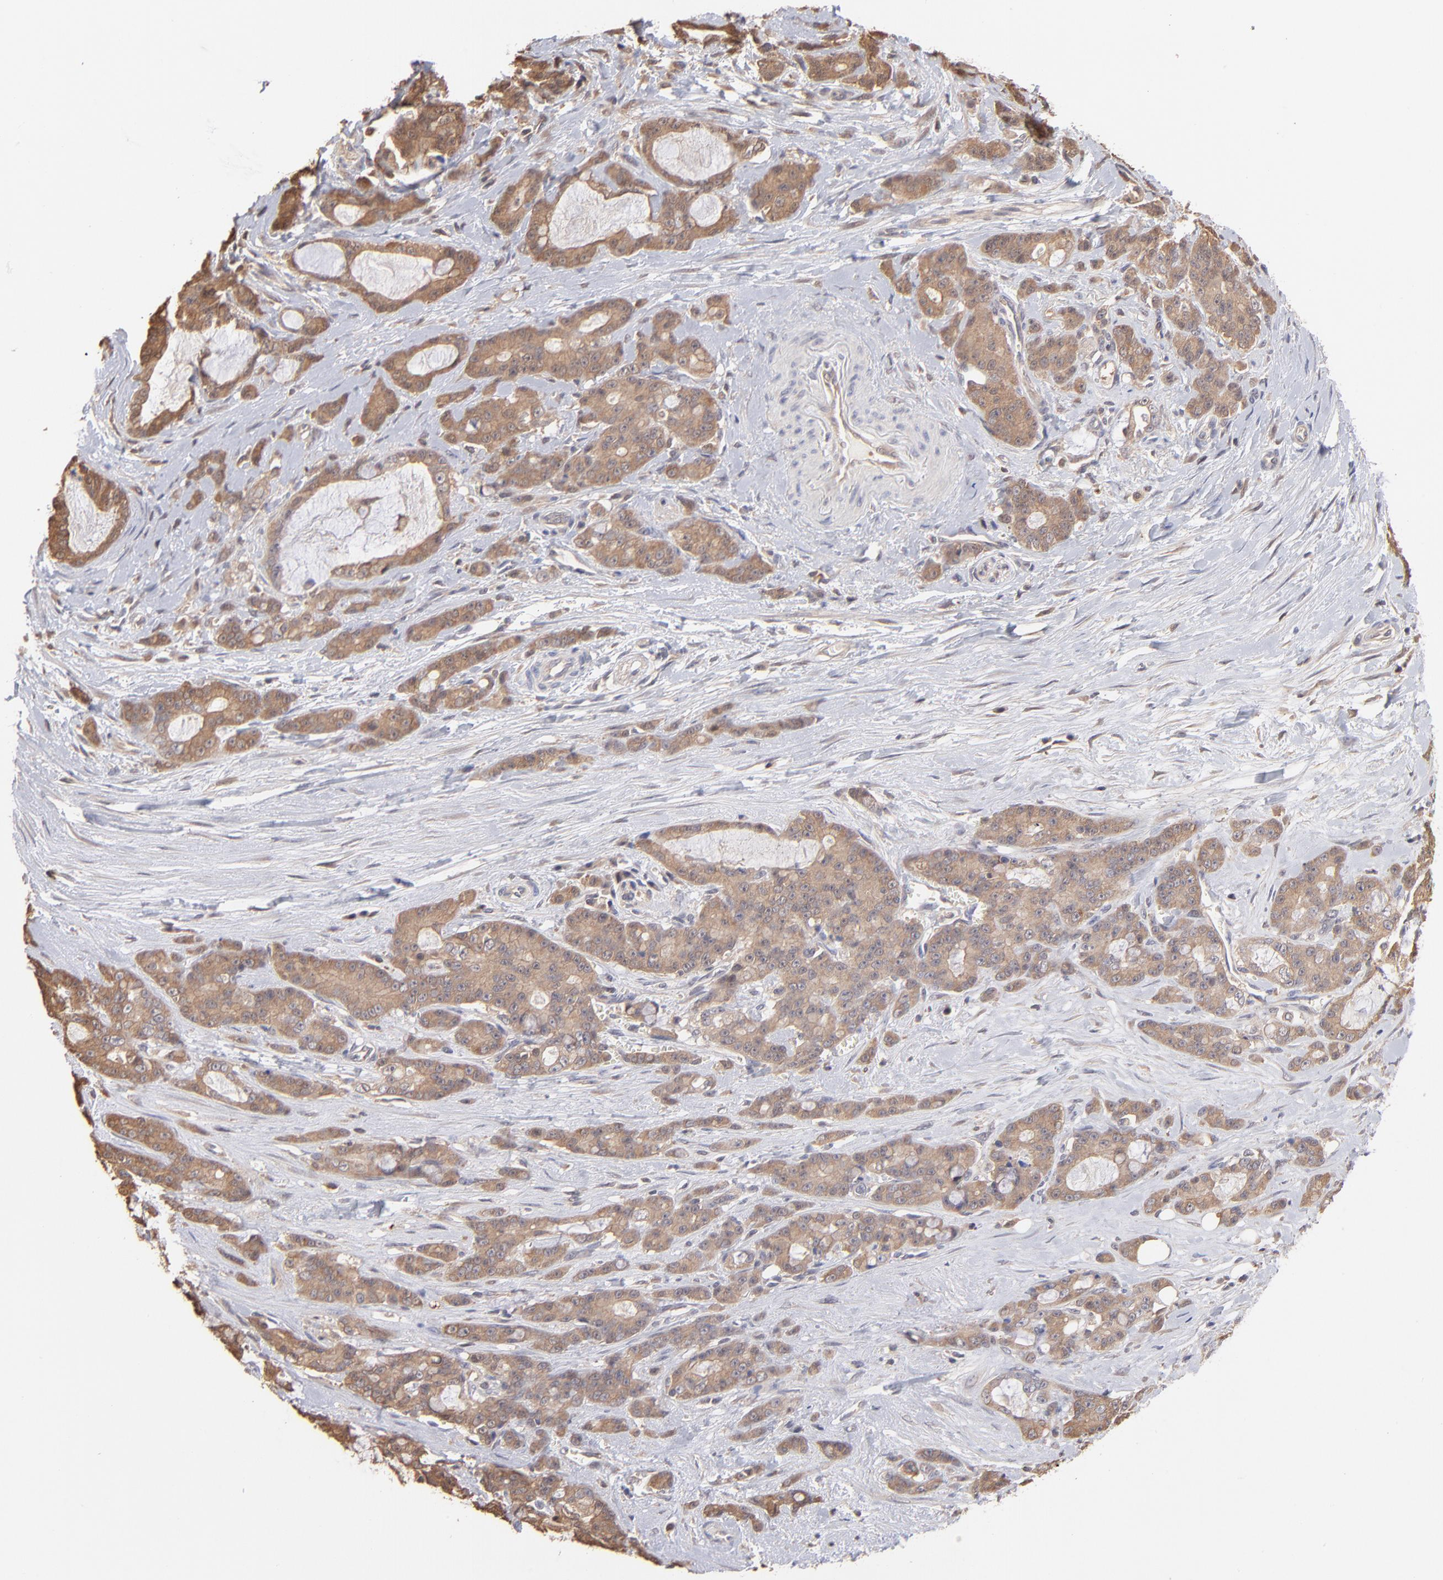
{"staining": {"intensity": "strong", "quantity": ">75%", "location": "cytoplasmic/membranous"}, "tissue": "pancreatic cancer", "cell_type": "Tumor cells", "image_type": "cancer", "snomed": [{"axis": "morphology", "description": "Adenocarcinoma, NOS"}, {"axis": "topography", "description": "Pancreas"}], "caption": "DAB immunohistochemical staining of pancreatic cancer displays strong cytoplasmic/membranous protein positivity in about >75% of tumor cells. The protein of interest is stained brown, and the nuclei are stained in blue (DAB (3,3'-diaminobenzidine) IHC with brightfield microscopy, high magnification).", "gene": "MAP2K2", "patient": {"sex": "female", "age": 73}}